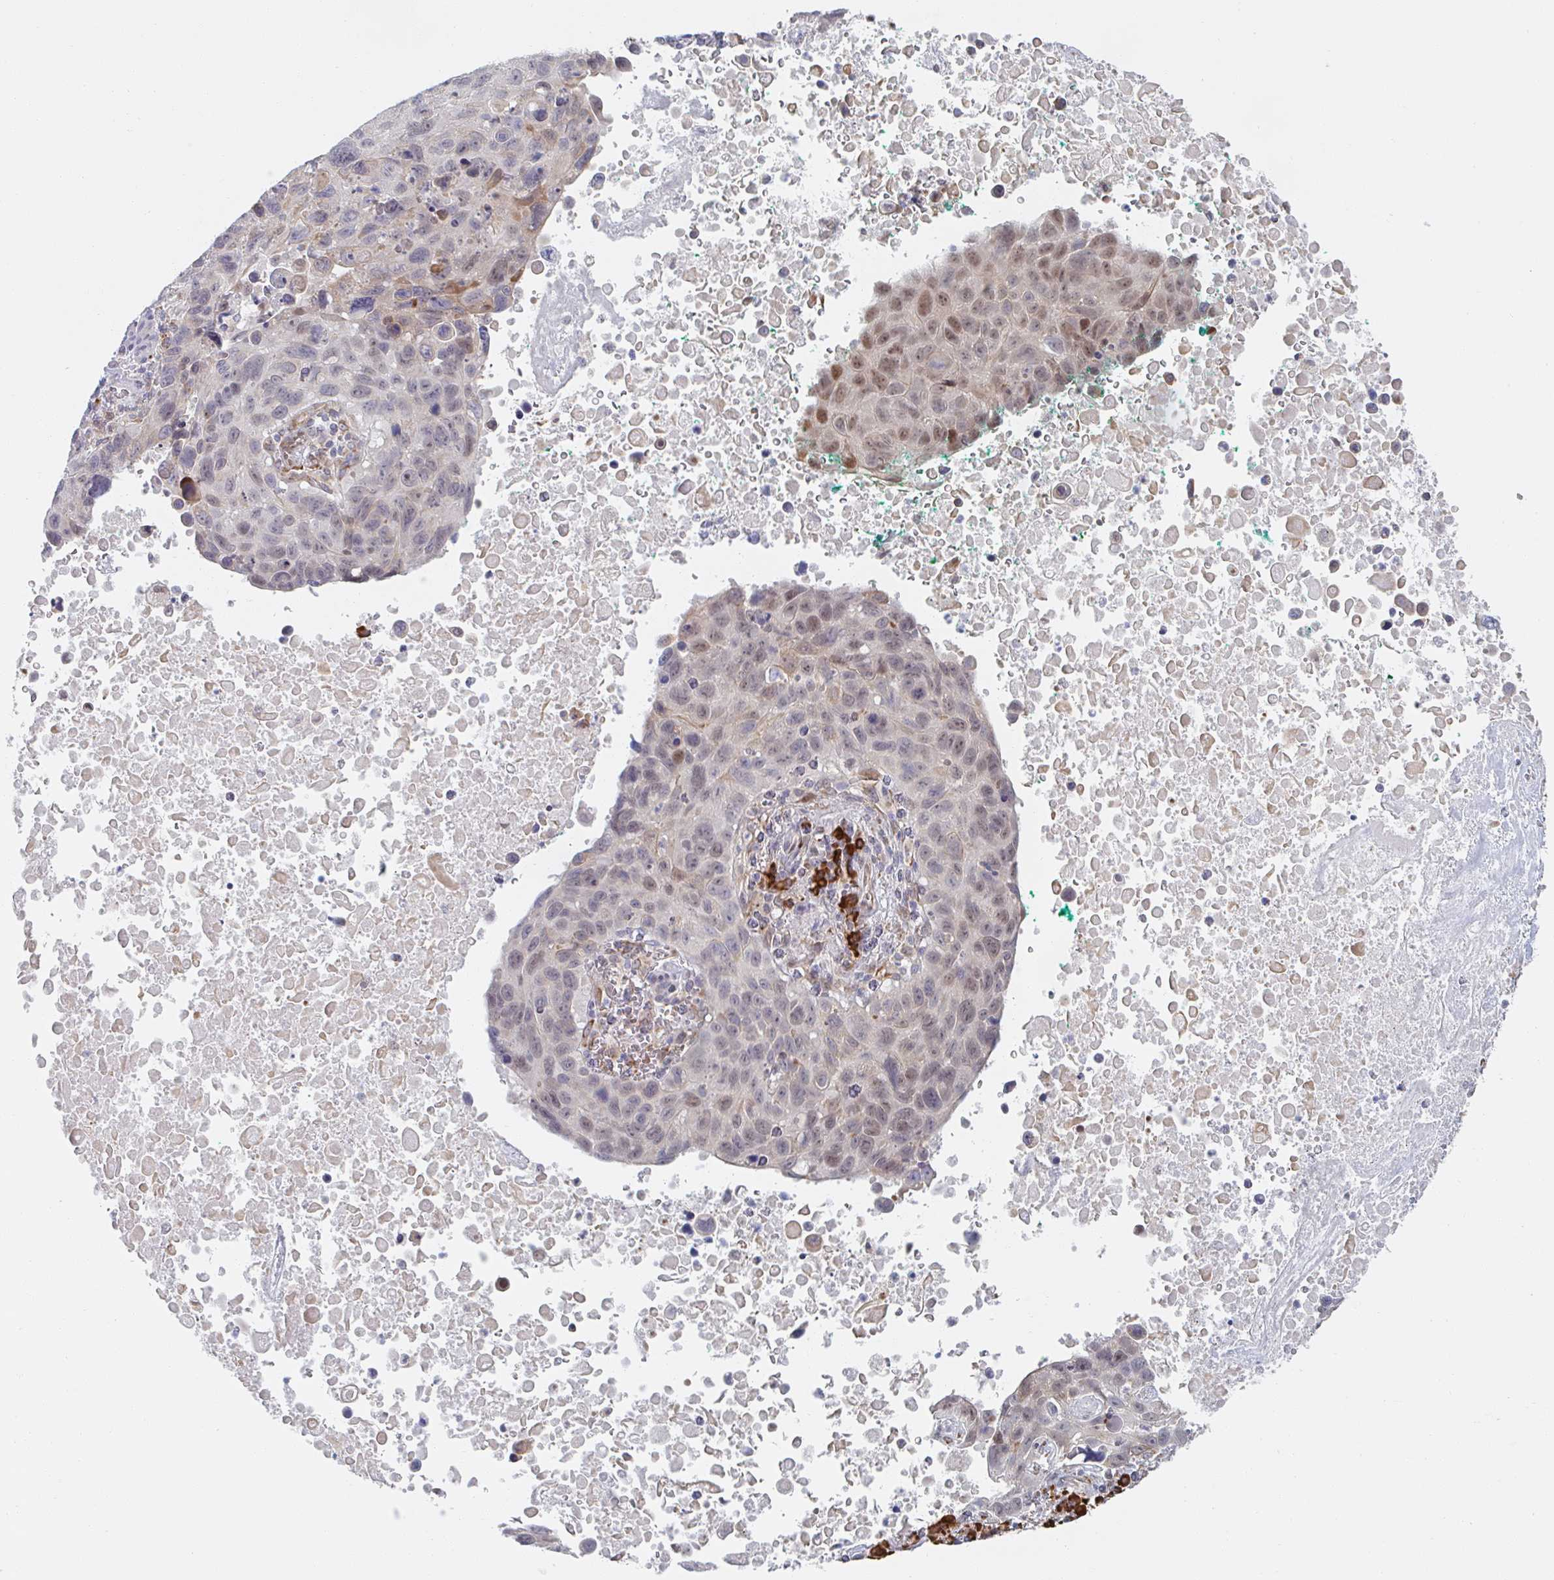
{"staining": {"intensity": "weak", "quantity": "25%-75%", "location": "nuclear"}, "tissue": "lung cancer", "cell_type": "Tumor cells", "image_type": "cancer", "snomed": [{"axis": "morphology", "description": "Squamous cell carcinoma, NOS"}, {"axis": "topography", "description": "Lung"}], "caption": "Immunohistochemistry (IHC) image of human lung cancer (squamous cell carcinoma) stained for a protein (brown), which shows low levels of weak nuclear expression in approximately 25%-75% of tumor cells.", "gene": "TRAPPC10", "patient": {"sex": "male", "age": 66}}